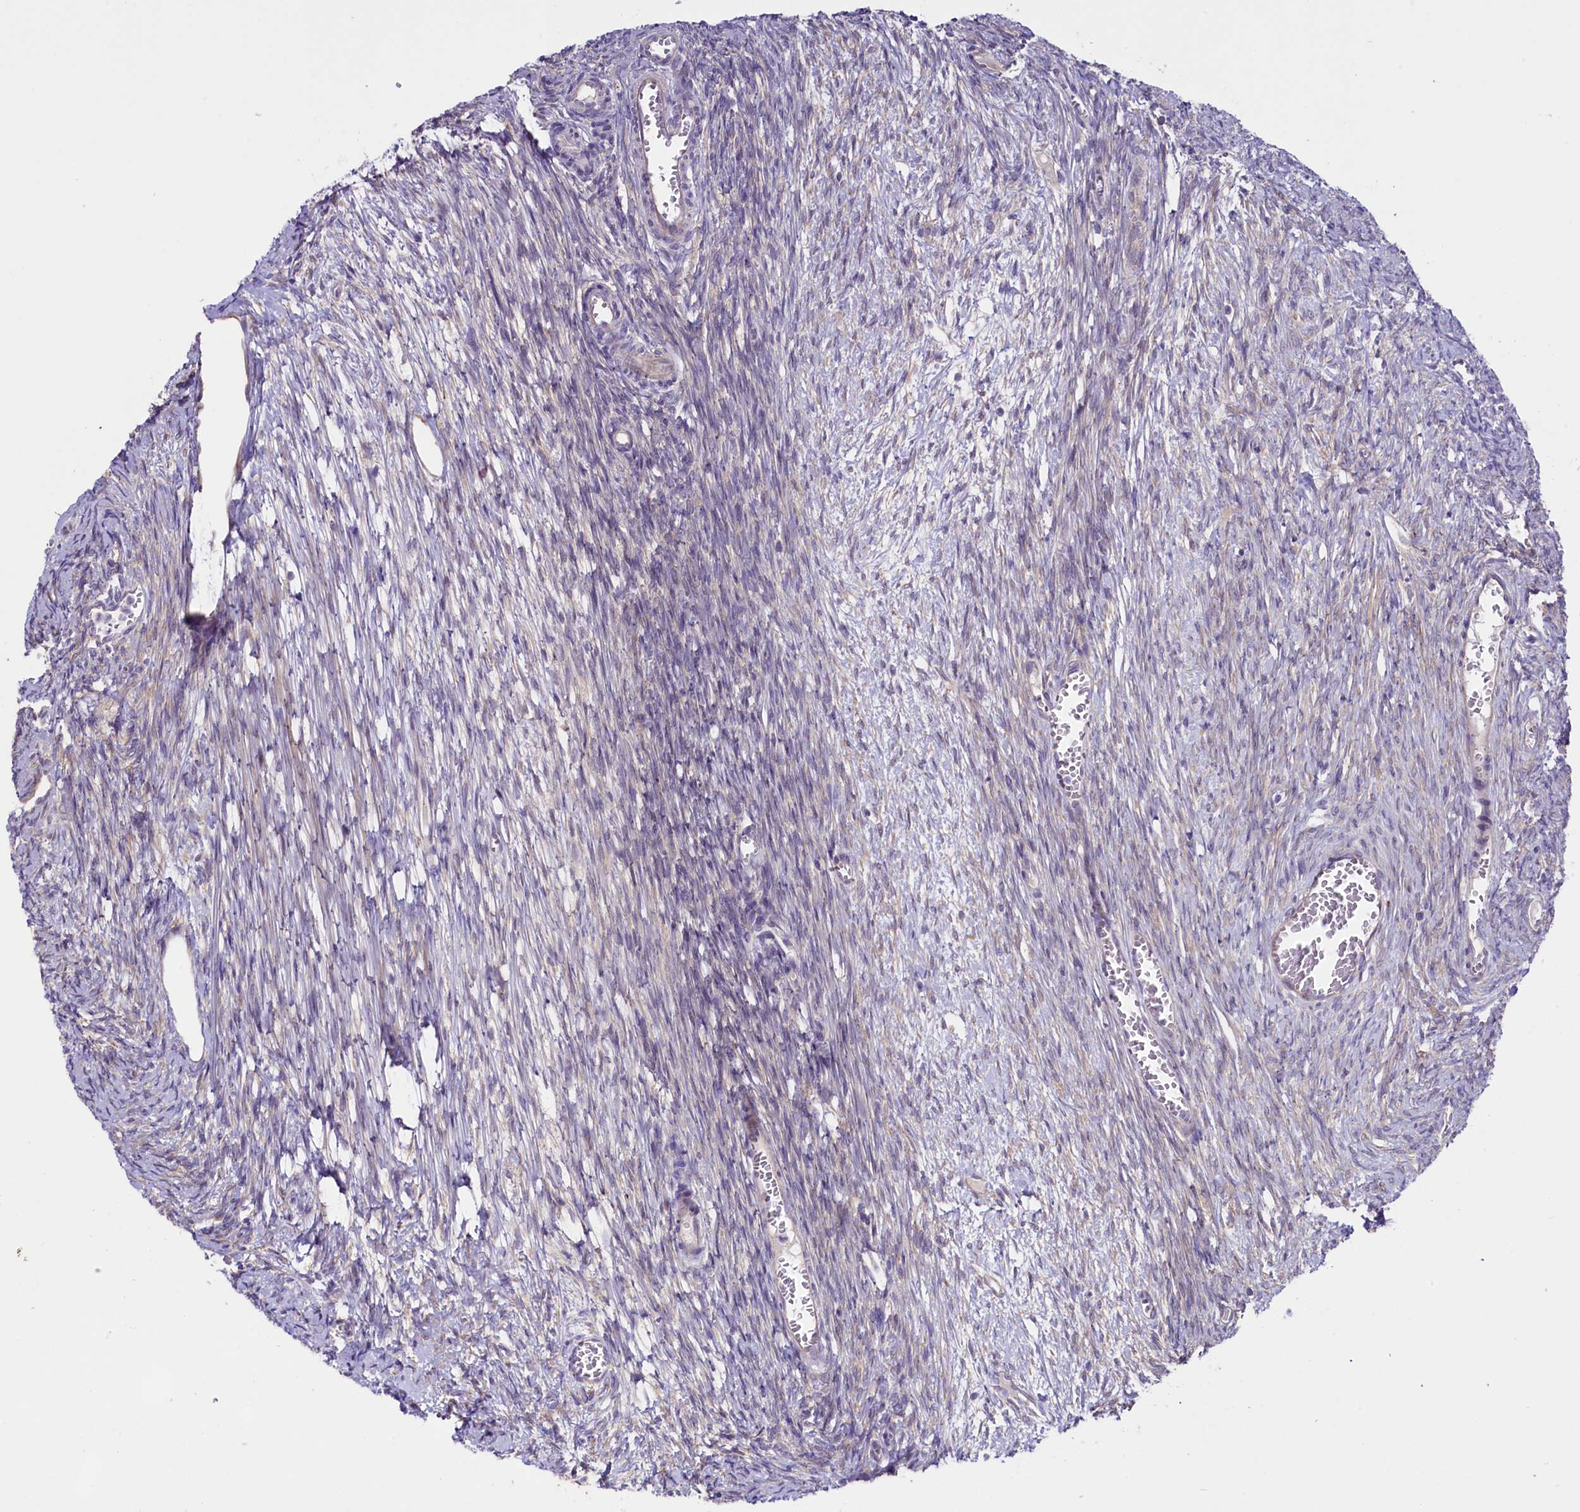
{"staining": {"intensity": "weak", "quantity": "25%-75%", "location": "cytoplasmic/membranous"}, "tissue": "ovary", "cell_type": "Follicle cells", "image_type": "normal", "snomed": [{"axis": "morphology", "description": "Normal tissue, NOS"}, {"axis": "topography", "description": "Ovary"}], "caption": "An immunohistochemistry (IHC) micrograph of normal tissue is shown. Protein staining in brown shows weak cytoplasmic/membranous positivity in ovary within follicle cells. The staining was performed using DAB (3,3'-diaminobenzidine), with brown indicating positive protein expression. Nuclei are stained blue with hematoxylin.", "gene": "GPR108", "patient": {"sex": "female", "age": 44}}